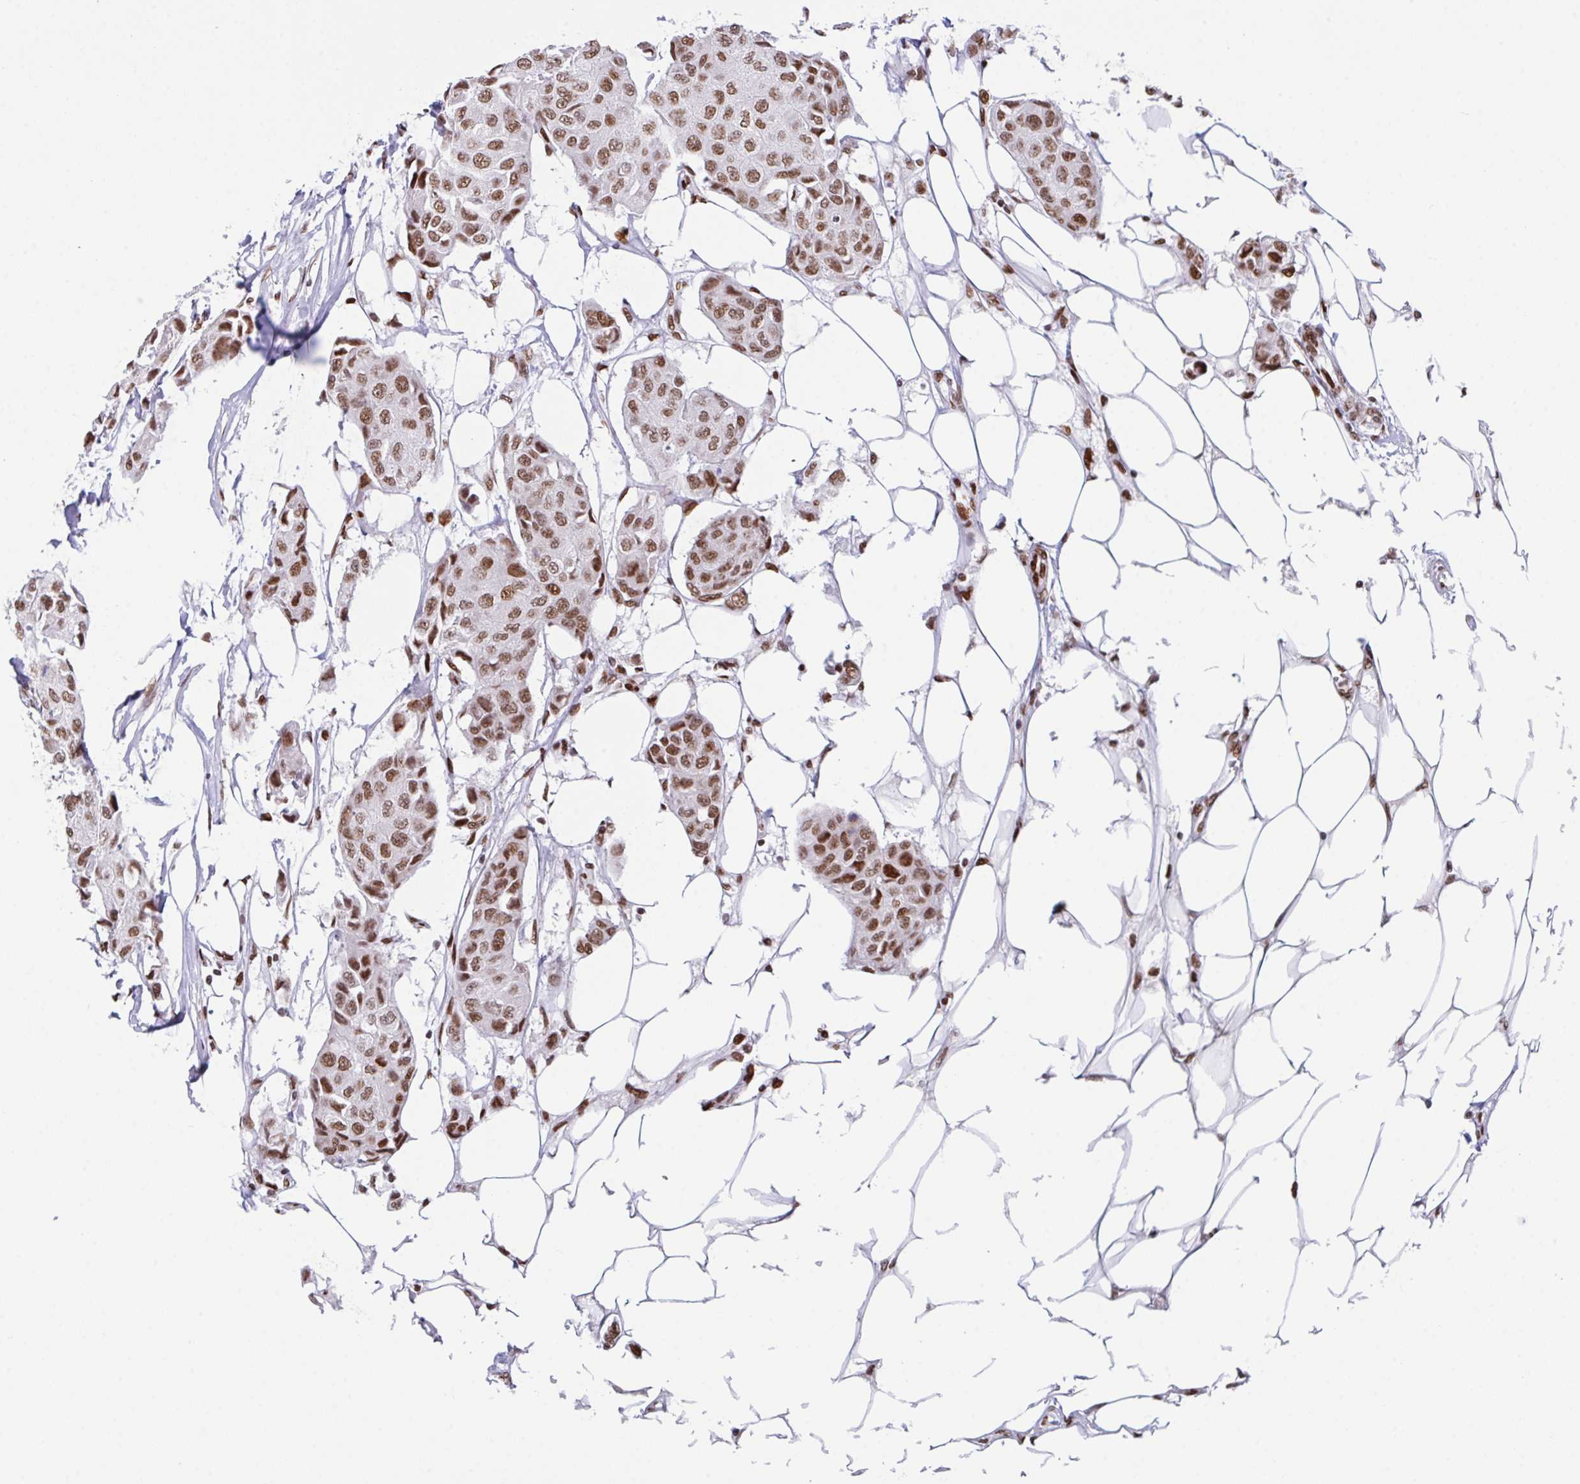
{"staining": {"intensity": "moderate", "quantity": ">75%", "location": "nuclear"}, "tissue": "breast cancer", "cell_type": "Tumor cells", "image_type": "cancer", "snomed": [{"axis": "morphology", "description": "Duct carcinoma"}, {"axis": "topography", "description": "Breast"}, {"axis": "topography", "description": "Lymph node"}], "caption": "IHC image of human breast cancer stained for a protein (brown), which reveals medium levels of moderate nuclear expression in about >75% of tumor cells.", "gene": "CLP1", "patient": {"sex": "female", "age": 80}}